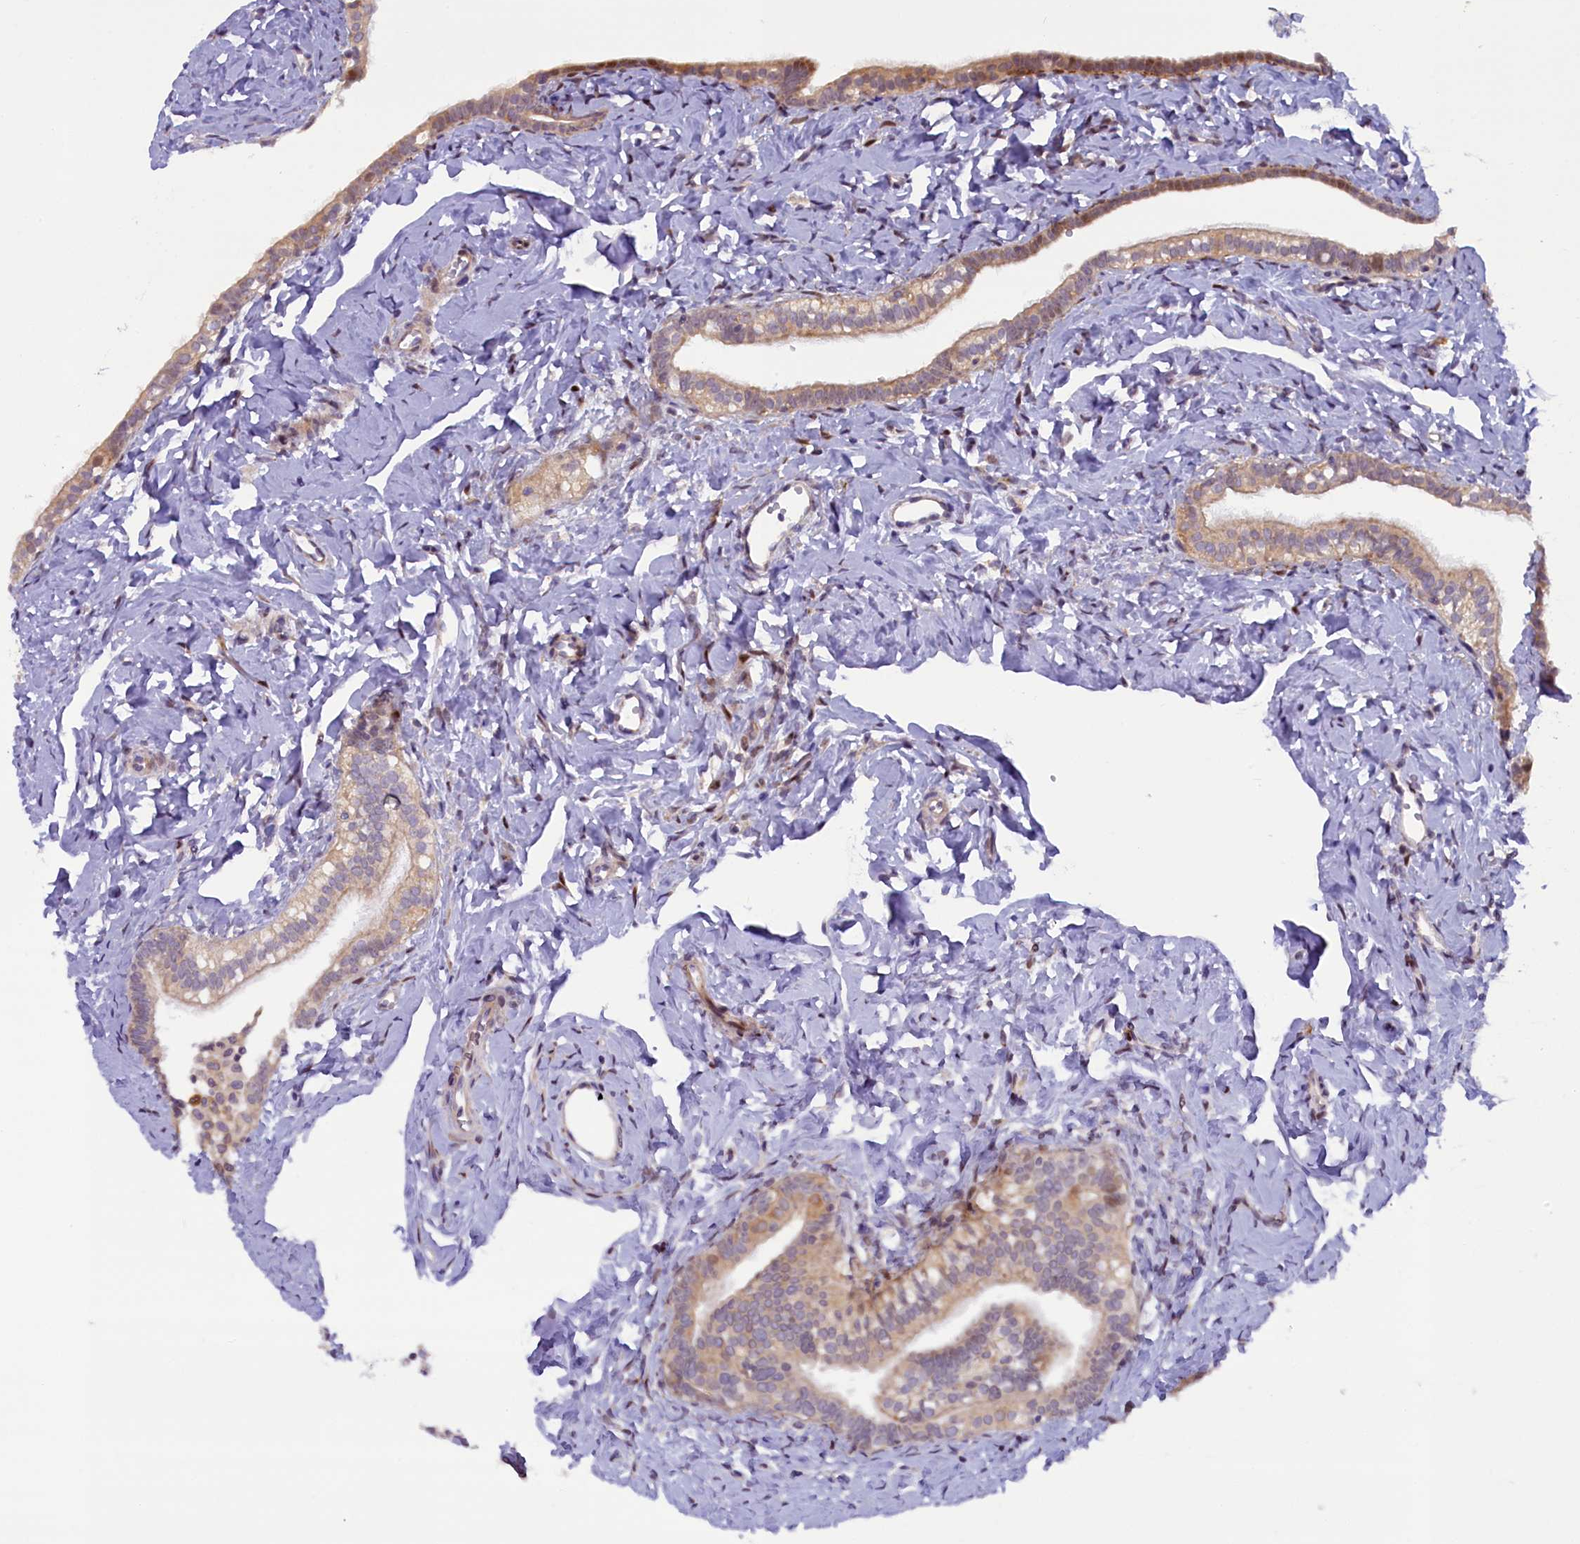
{"staining": {"intensity": "moderate", "quantity": "25%-75%", "location": "cytoplasmic/membranous"}, "tissue": "fallopian tube", "cell_type": "Glandular cells", "image_type": "normal", "snomed": [{"axis": "morphology", "description": "Normal tissue, NOS"}, {"axis": "topography", "description": "Fallopian tube"}], "caption": "Immunohistochemical staining of normal human fallopian tube demonstrates 25%-75% levels of moderate cytoplasmic/membranous protein positivity in approximately 25%-75% of glandular cells.", "gene": "CCL23", "patient": {"sex": "female", "age": 66}}